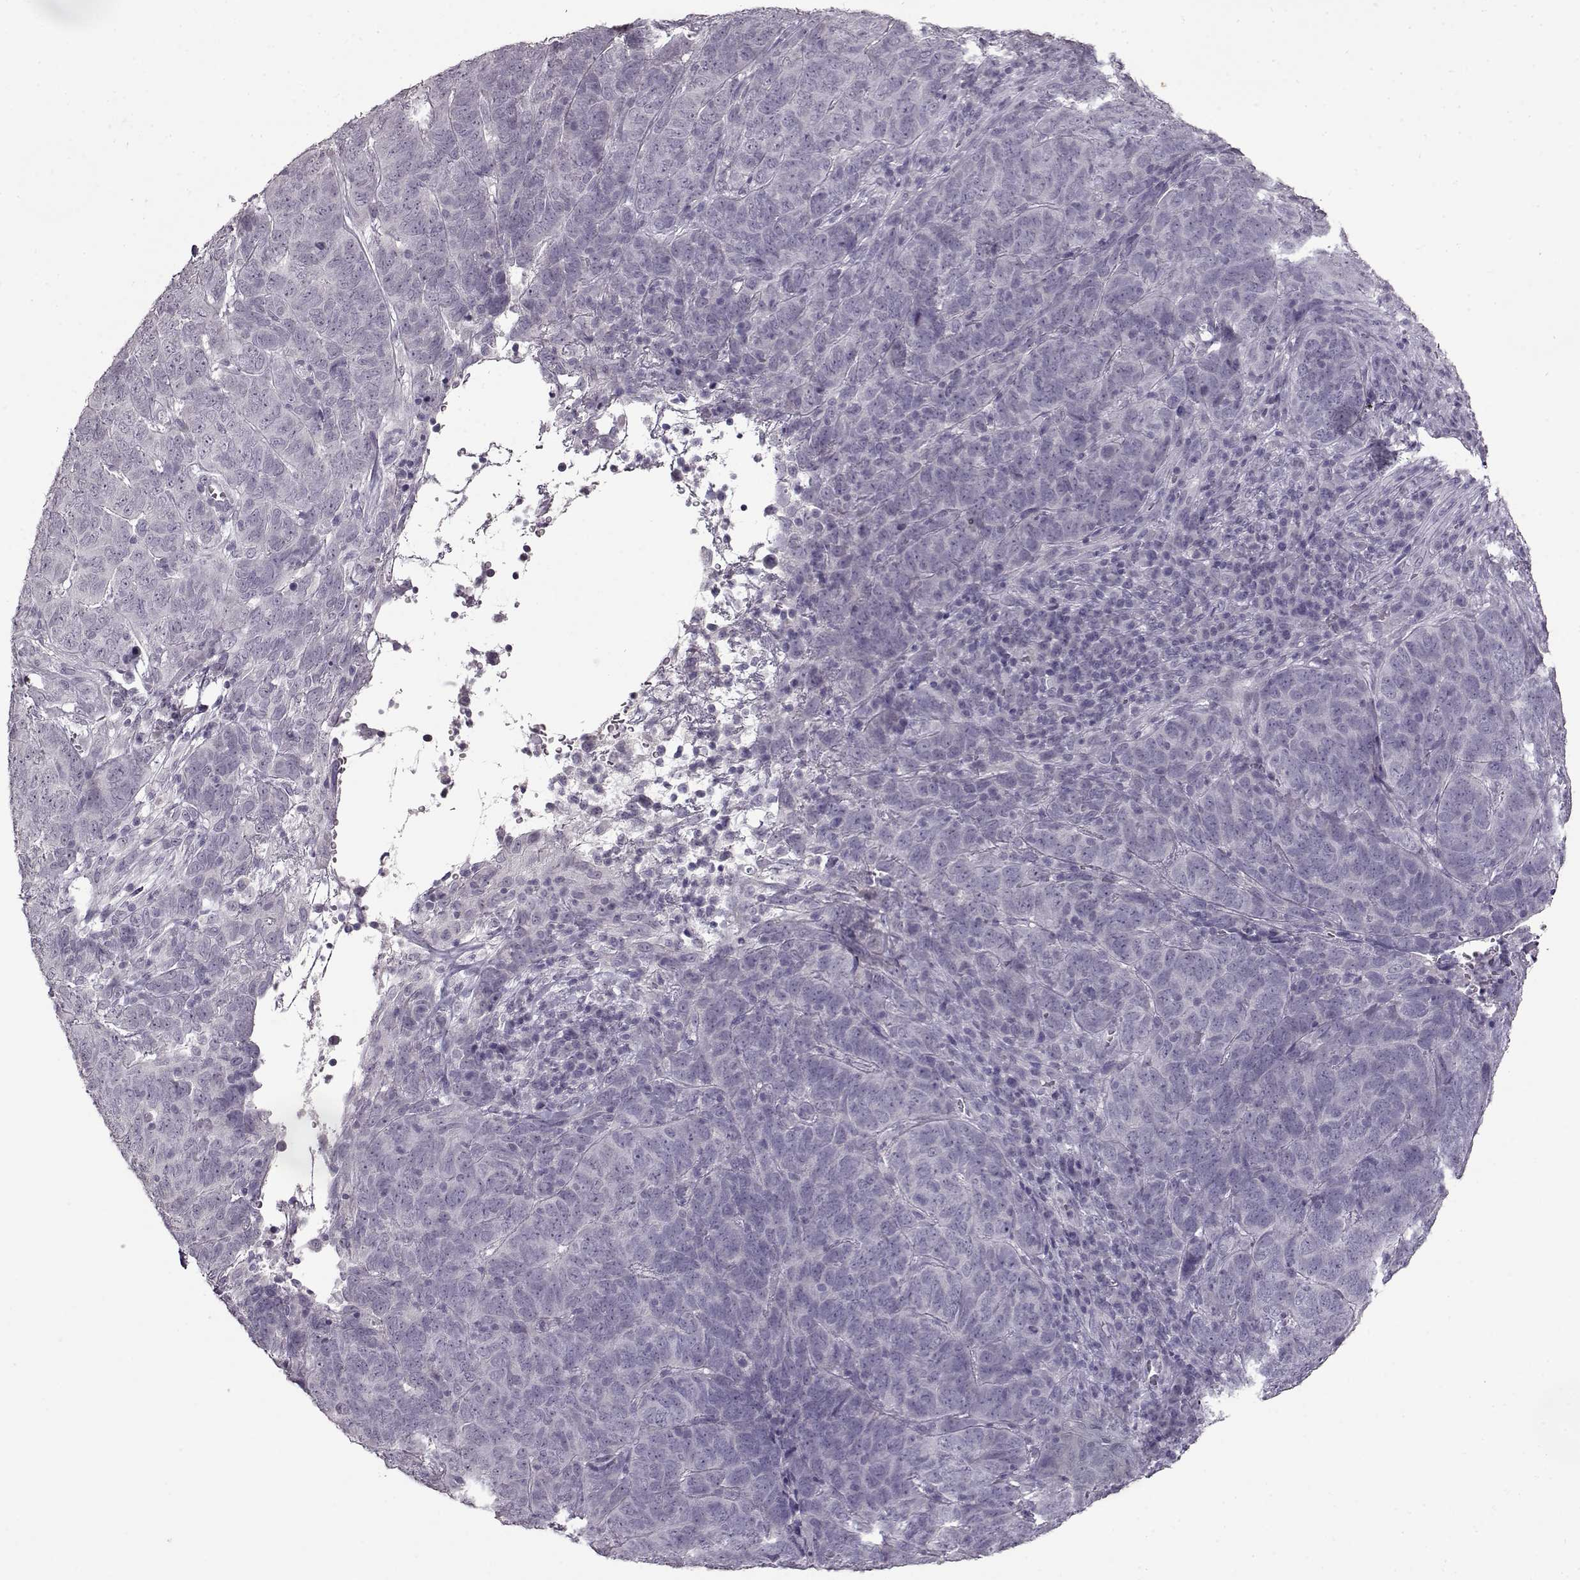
{"staining": {"intensity": "negative", "quantity": "none", "location": "none"}, "tissue": "skin cancer", "cell_type": "Tumor cells", "image_type": "cancer", "snomed": [{"axis": "morphology", "description": "Squamous cell carcinoma, NOS"}, {"axis": "topography", "description": "Skin"}, {"axis": "topography", "description": "Anal"}], "caption": "Immunohistochemical staining of skin squamous cell carcinoma exhibits no significant positivity in tumor cells.", "gene": "FSHB", "patient": {"sex": "female", "age": 51}}